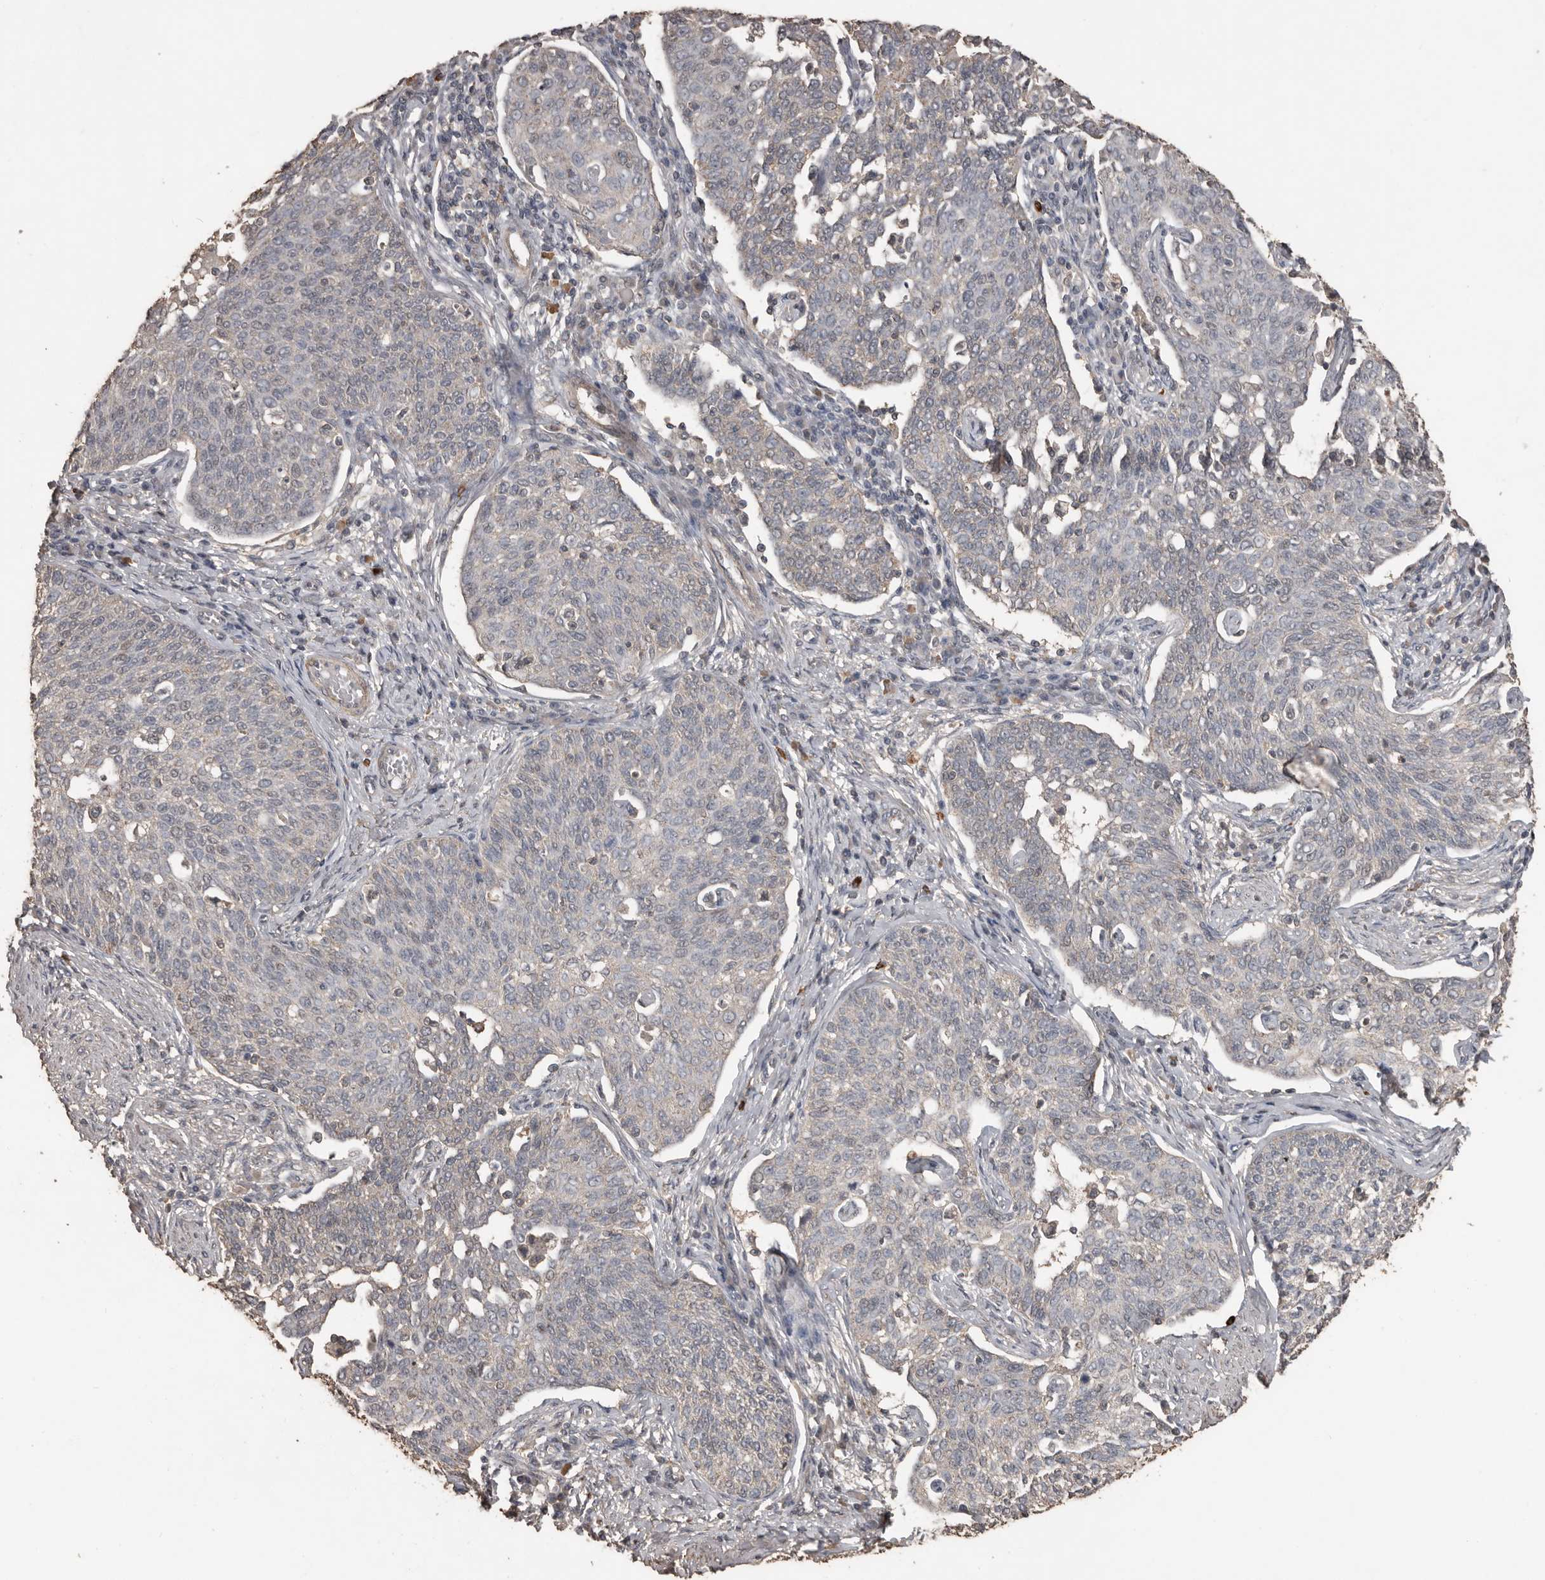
{"staining": {"intensity": "weak", "quantity": "<25%", "location": "cytoplasmic/membranous"}, "tissue": "cervical cancer", "cell_type": "Tumor cells", "image_type": "cancer", "snomed": [{"axis": "morphology", "description": "Squamous cell carcinoma, NOS"}, {"axis": "topography", "description": "Cervix"}], "caption": "This is an immunohistochemistry image of human cervical squamous cell carcinoma. There is no staining in tumor cells.", "gene": "BAMBI", "patient": {"sex": "female", "age": 34}}